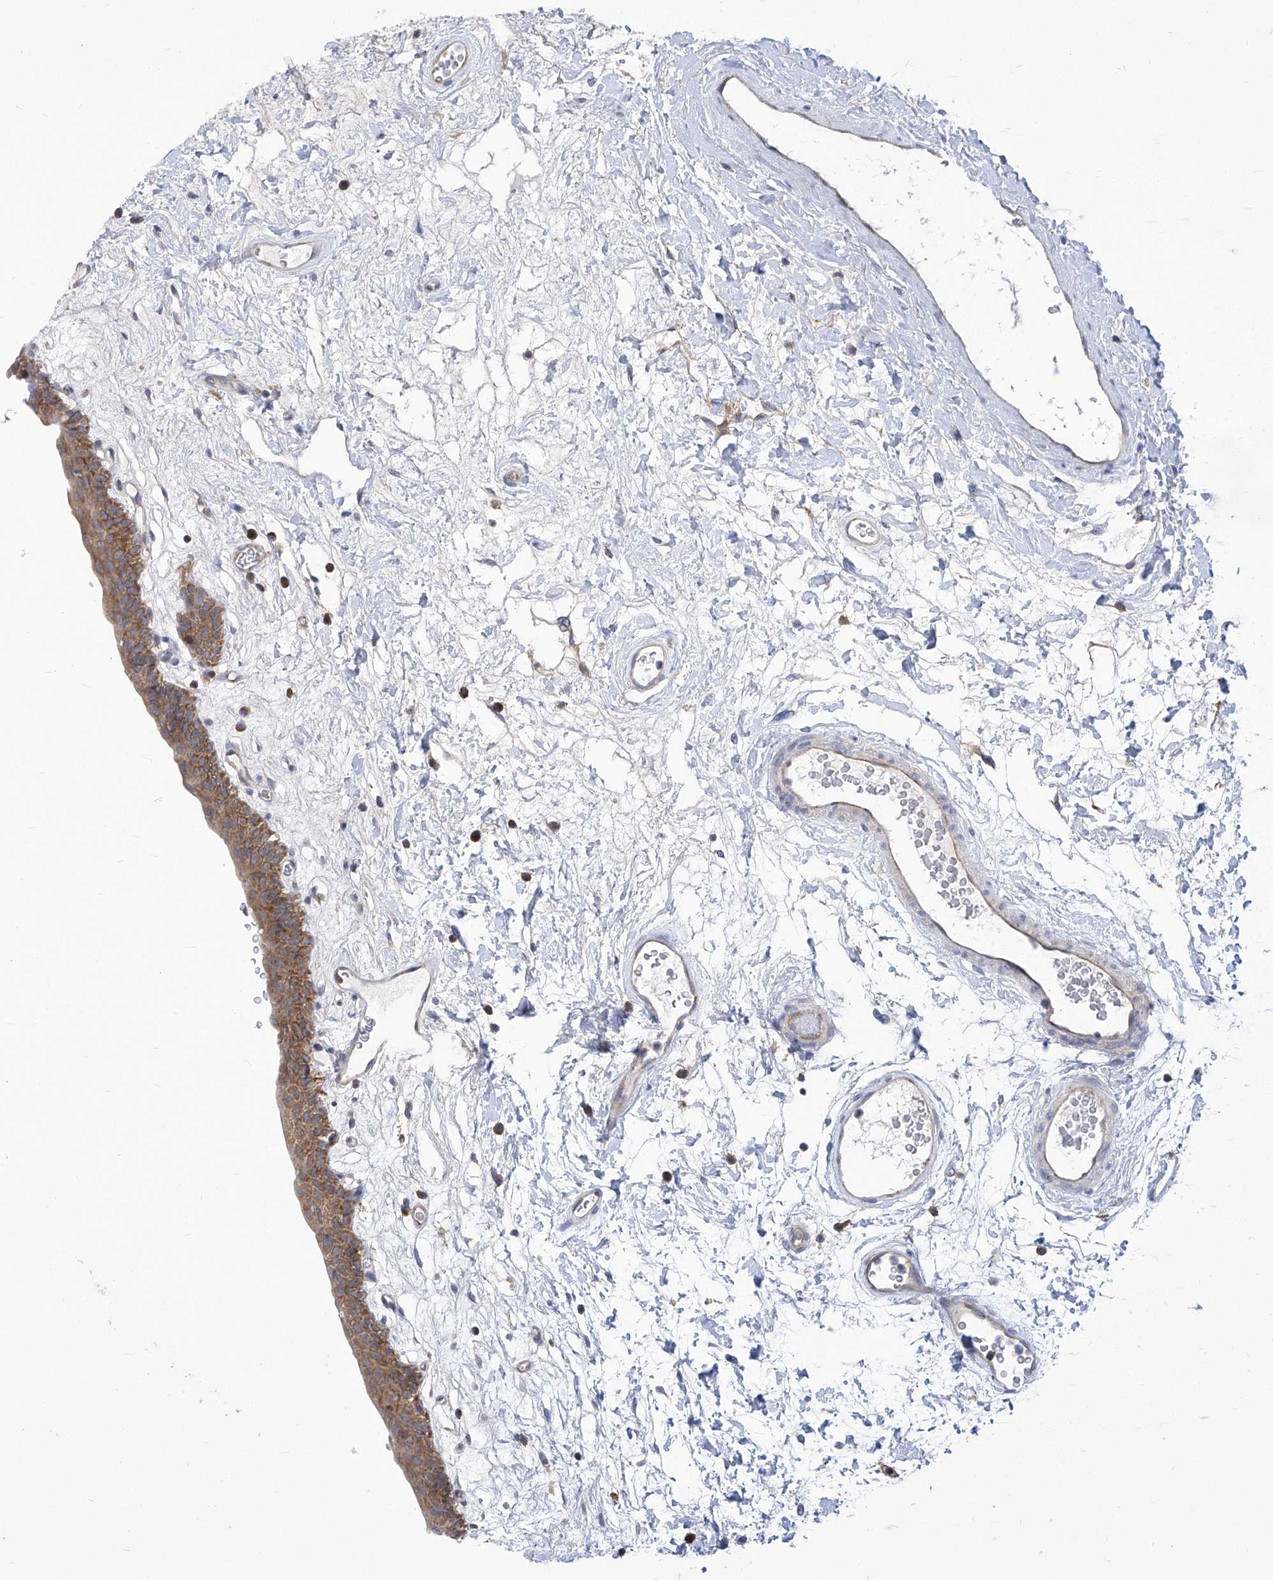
{"staining": {"intensity": "moderate", "quantity": ">75%", "location": "cytoplasmic/membranous"}, "tissue": "urinary bladder", "cell_type": "Urothelial cells", "image_type": "normal", "snomed": [{"axis": "morphology", "description": "Normal tissue, NOS"}, {"axis": "topography", "description": "Urinary bladder"}], "caption": "High-magnification brightfield microscopy of normal urinary bladder stained with DAB (brown) and counterstained with hematoxylin (blue). urothelial cells exhibit moderate cytoplasmic/membranous staining is seen in approximately>75% of cells.", "gene": "EIF3M", "patient": {"sex": "male", "age": 83}}